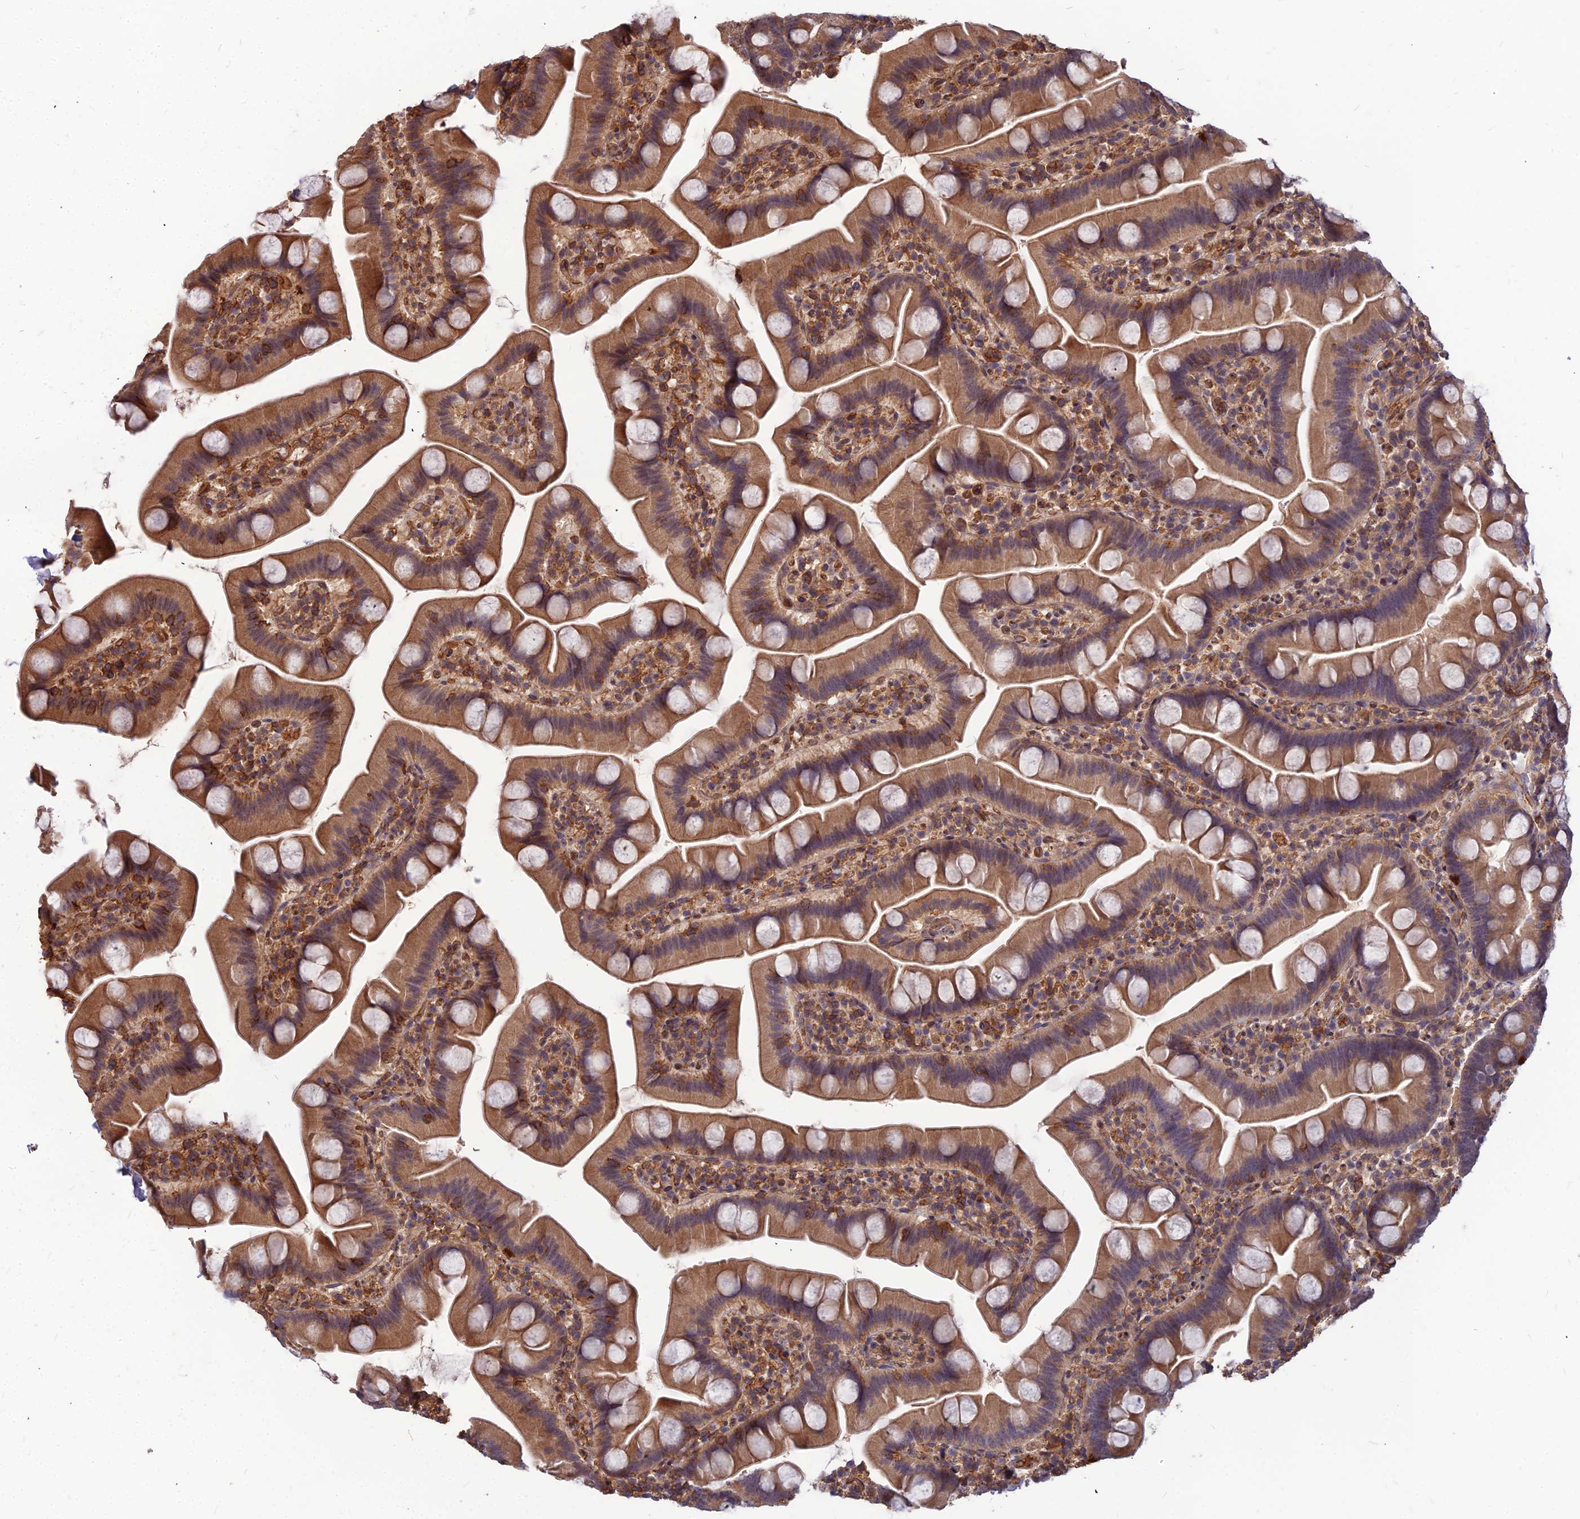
{"staining": {"intensity": "moderate", "quantity": ">75%", "location": "cytoplasmic/membranous"}, "tissue": "small intestine", "cell_type": "Glandular cells", "image_type": "normal", "snomed": [{"axis": "morphology", "description": "Normal tissue, NOS"}, {"axis": "topography", "description": "Small intestine"}], "caption": "The immunohistochemical stain highlights moderate cytoplasmic/membranous positivity in glandular cells of benign small intestine. (DAB IHC, brown staining for protein, blue staining for nuclei).", "gene": "ZNF467", "patient": {"sex": "female", "age": 68}}